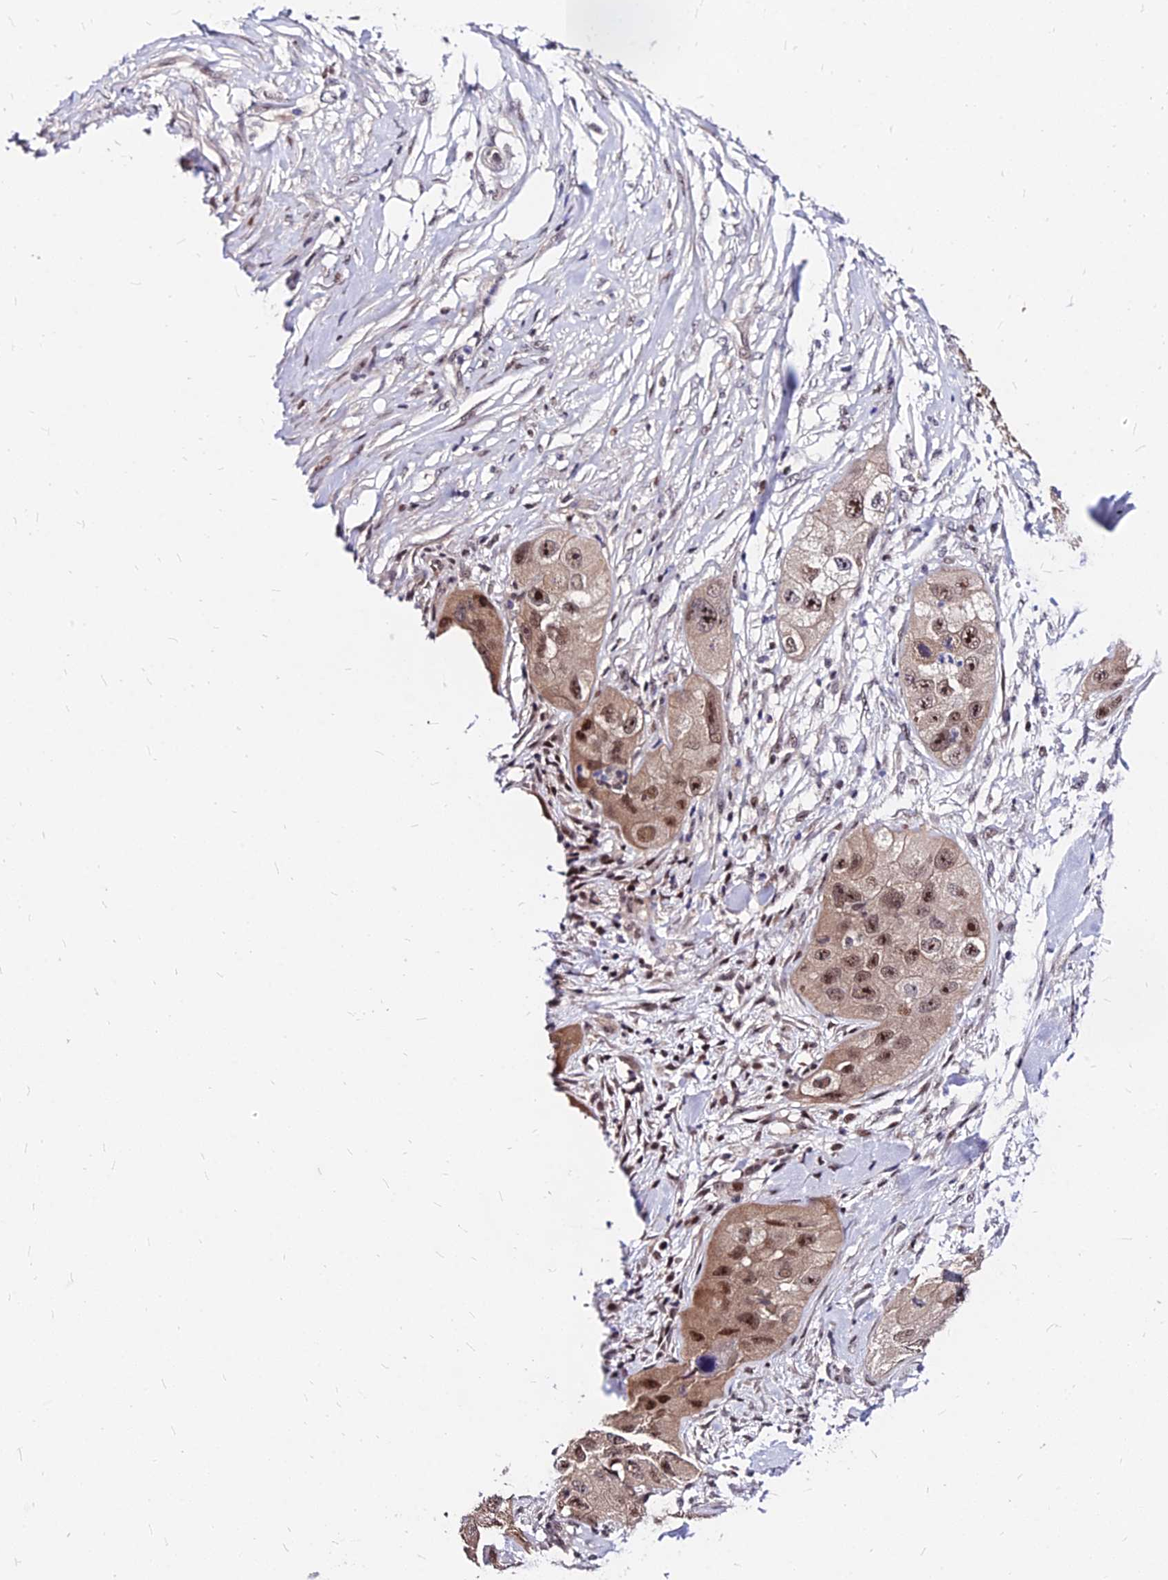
{"staining": {"intensity": "strong", "quantity": ">75%", "location": "cytoplasmic/membranous,nuclear"}, "tissue": "skin cancer", "cell_type": "Tumor cells", "image_type": "cancer", "snomed": [{"axis": "morphology", "description": "Squamous cell carcinoma, NOS"}, {"axis": "topography", "description": "Skin"}, {"axis": "topography", "description": "Subcutis"}], "caption": "Protein analysis of skin cancer (squamous cell carcinoma) tissue demonstrates strong cytoplasmic/membranous and nuclear positivity in approximately >75% of tumor cells.", "gene": "DDX55", "patient": {"sex": "male", "age": 73}}